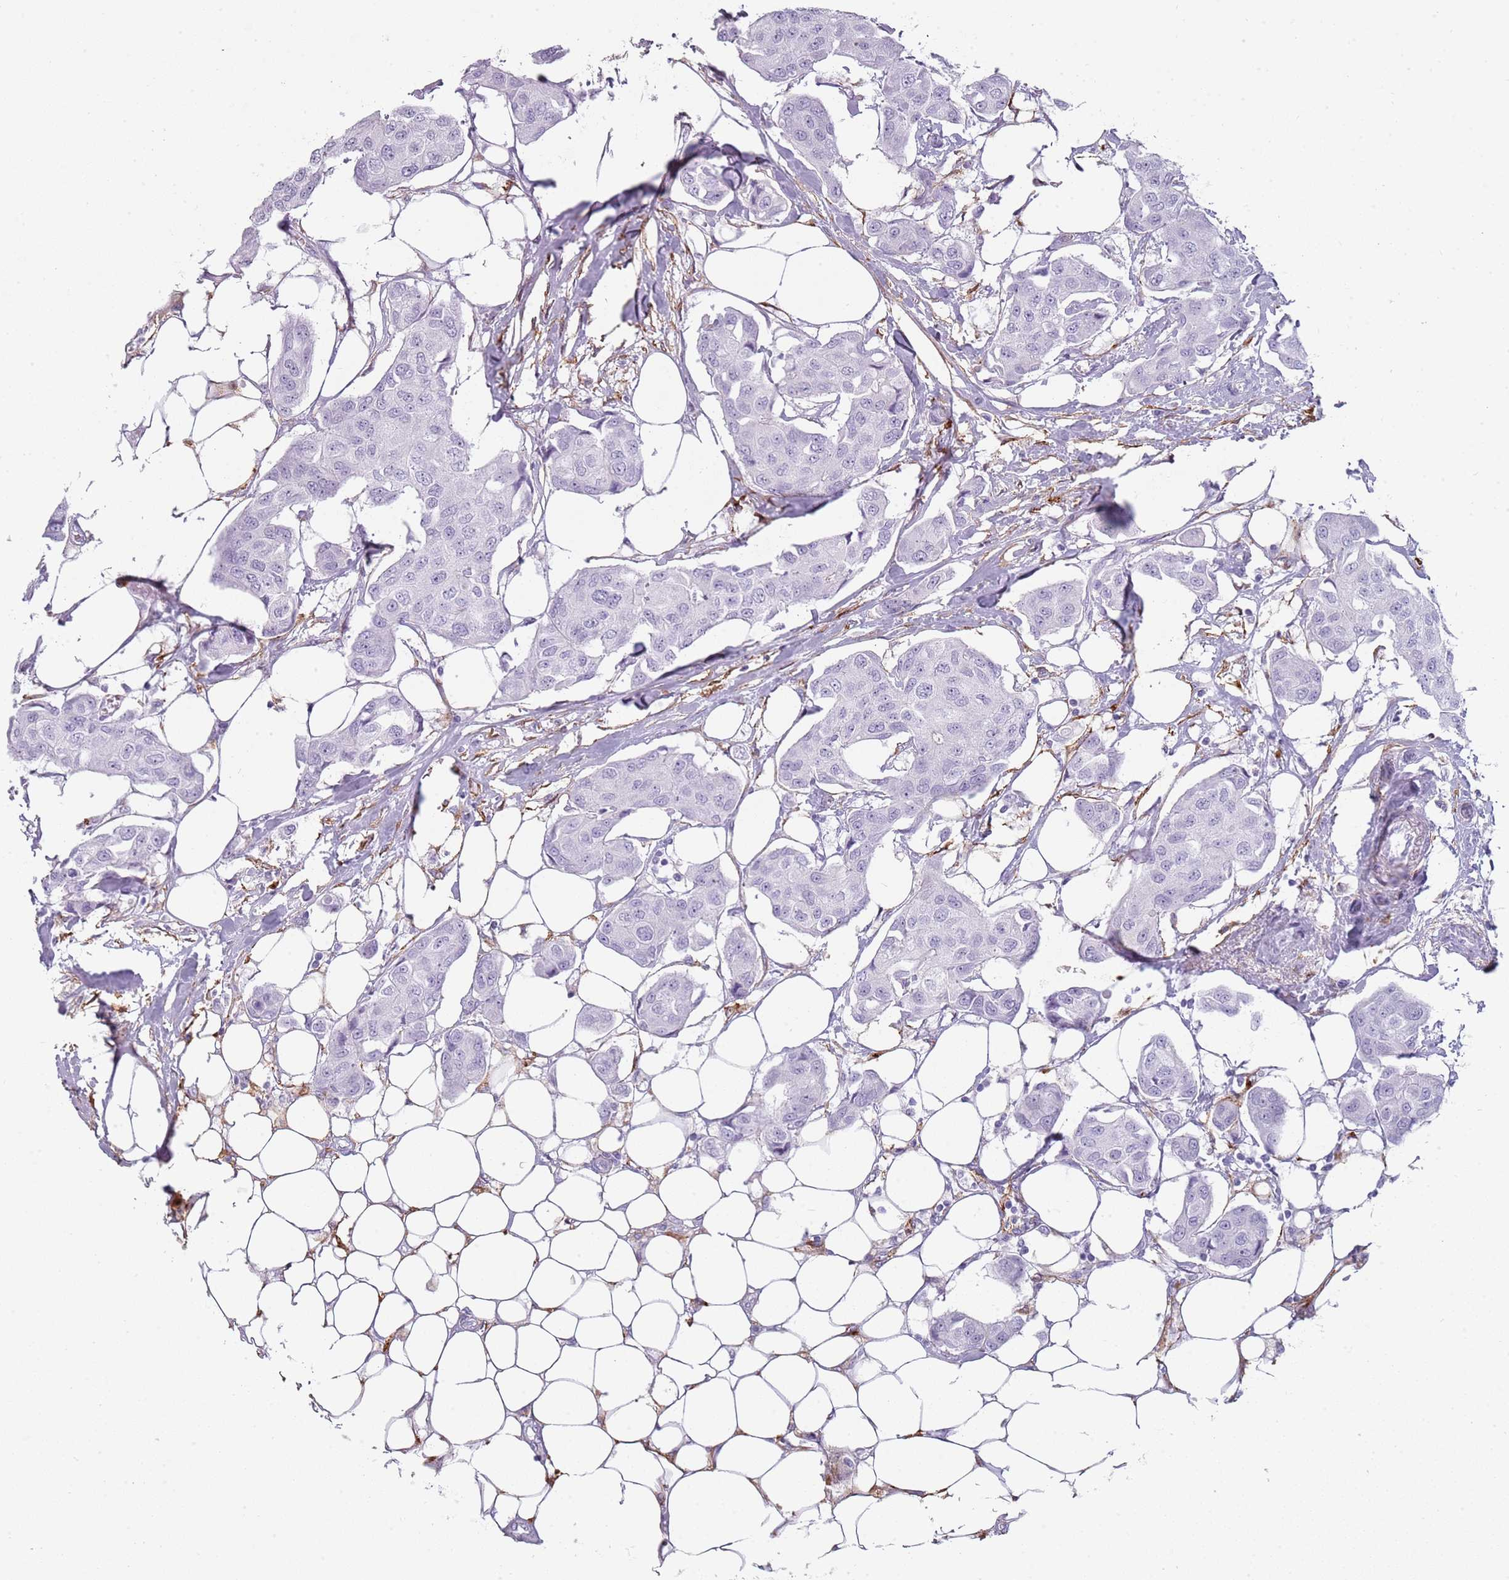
{"staining": {"intensity": "negative", "quantity": "none", "location": "none"}, "tissue": "breast cancer", "cell_type": "Tumor cells", "image_type": "cancer", "snomed": [{"axis": "morphology", "description": "Duct carcinoma"}, {"axis": "topography", "description": "Breast"}, {"axis": "topography", "description": "Lymph node"}], "caption": "Tumor cells are negative for brown protein staining in breast cancer (intraductal carcinoma).", "gene": "COLEC12", "patient": {"sex": "female", "age": 80}}